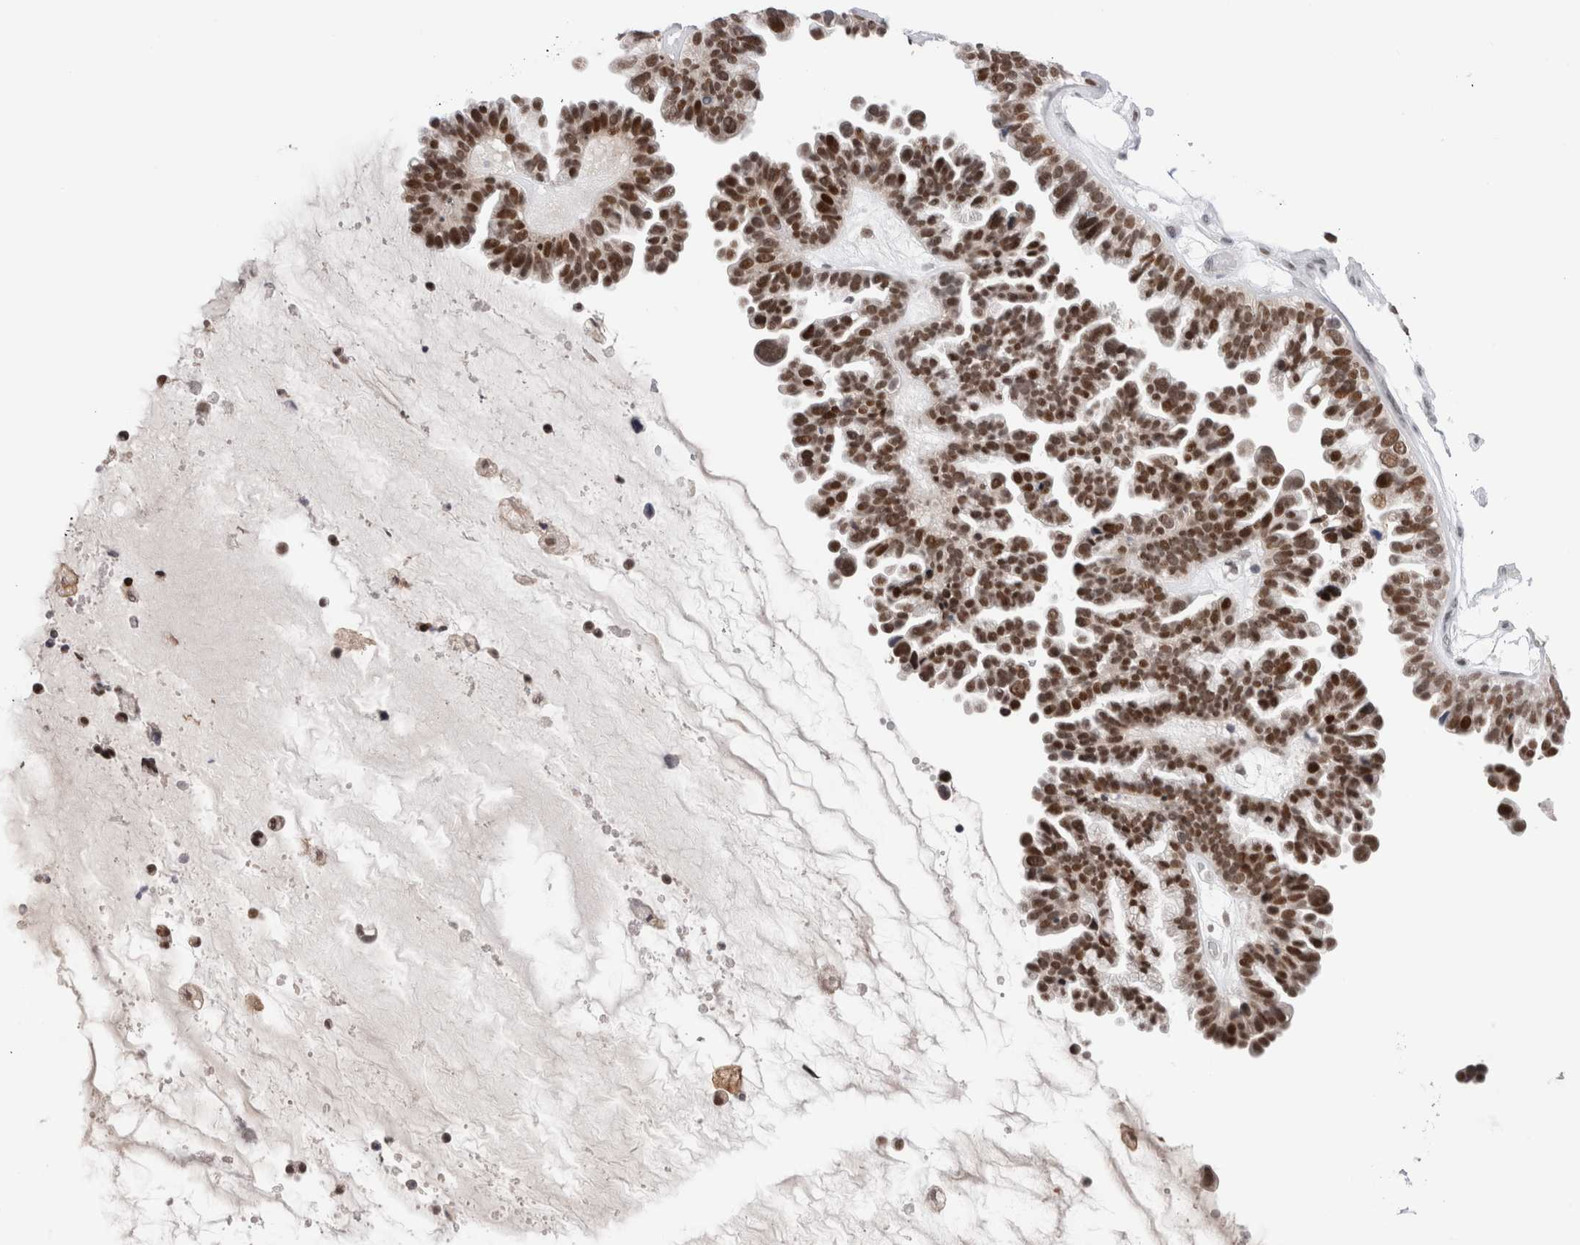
{"staining": {"intensity": "strong", "quantity": ">75%", "location": "nuclear"}, "tissue": "ovarian cancer", "cell_type": "Tumor cells", "image_type": "cancer", "snomed": [{"axis": "morphology", "description": "Cystadenocarcinoma, serous, NOS"}, {"axis": "topography", "description": "Ovary"}], "caption": "Immunohistochemical staining of human ovarian cancer exhibits high levels of strong nuclear protein positivity in approximately >75% of tumor cells.", "gene": "ZNF521", "patient": {"sex": "female", "age": 56}}